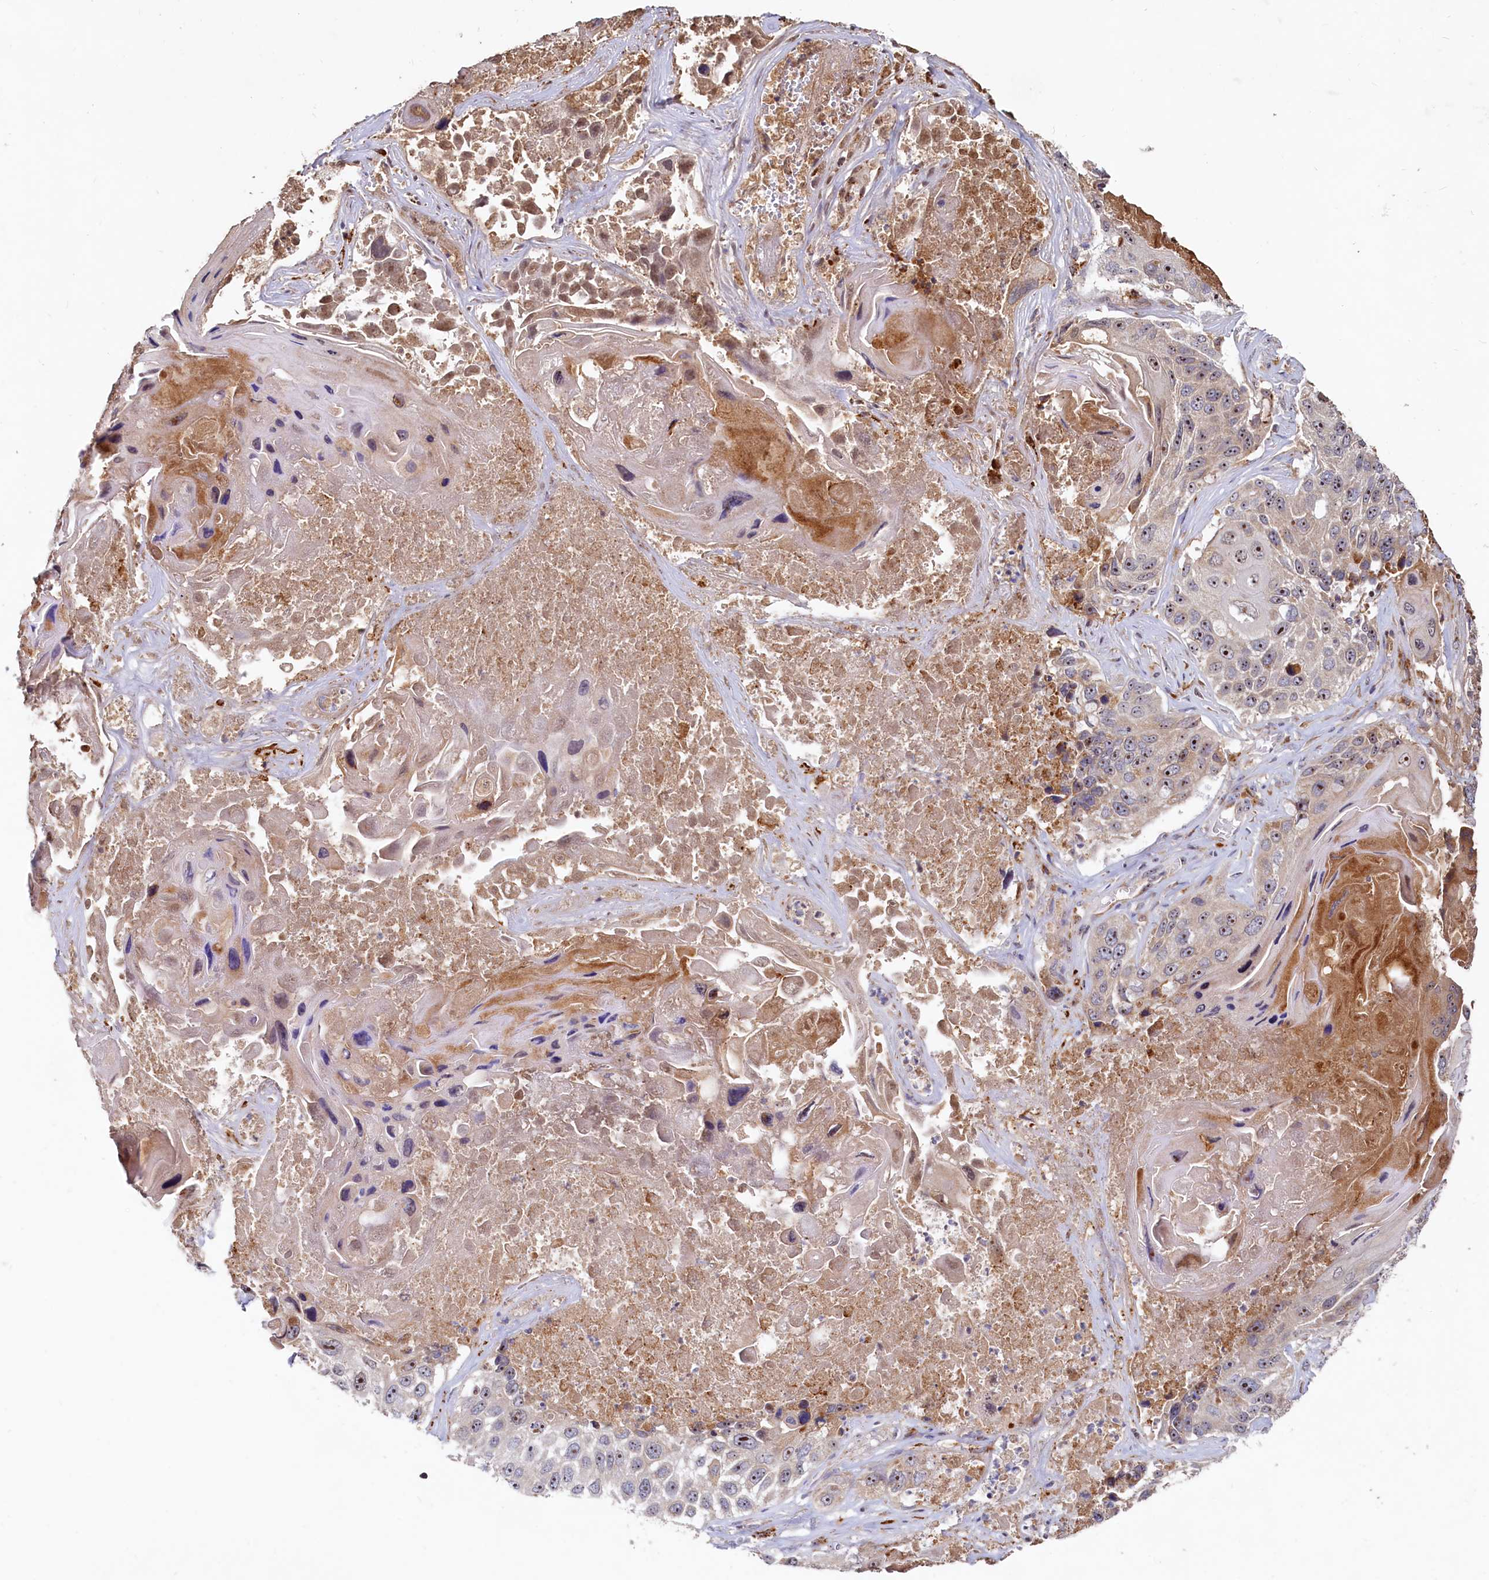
{"staining": {"intensity": "moderate", "quantity": ">75%", "location": "nuclear"}, "tissue": "lung cancer", "cell_type": "Tumor cells", "image_type": "cancer", "snomed": [{"axis": "morphology", "description": "Squamous cell carcinoma, NOS"}, {"axis": "topography", "description": "Lung"}], "caption": "About >75% of tumor cells in human lung cancer (squamous cell carcinoma) exhibit moderate nuclear protein positivity as visualized by brown immunohistochemical staining.", "gene": "RGS7BP", "patient": {"sex": "male", "age": 61}}